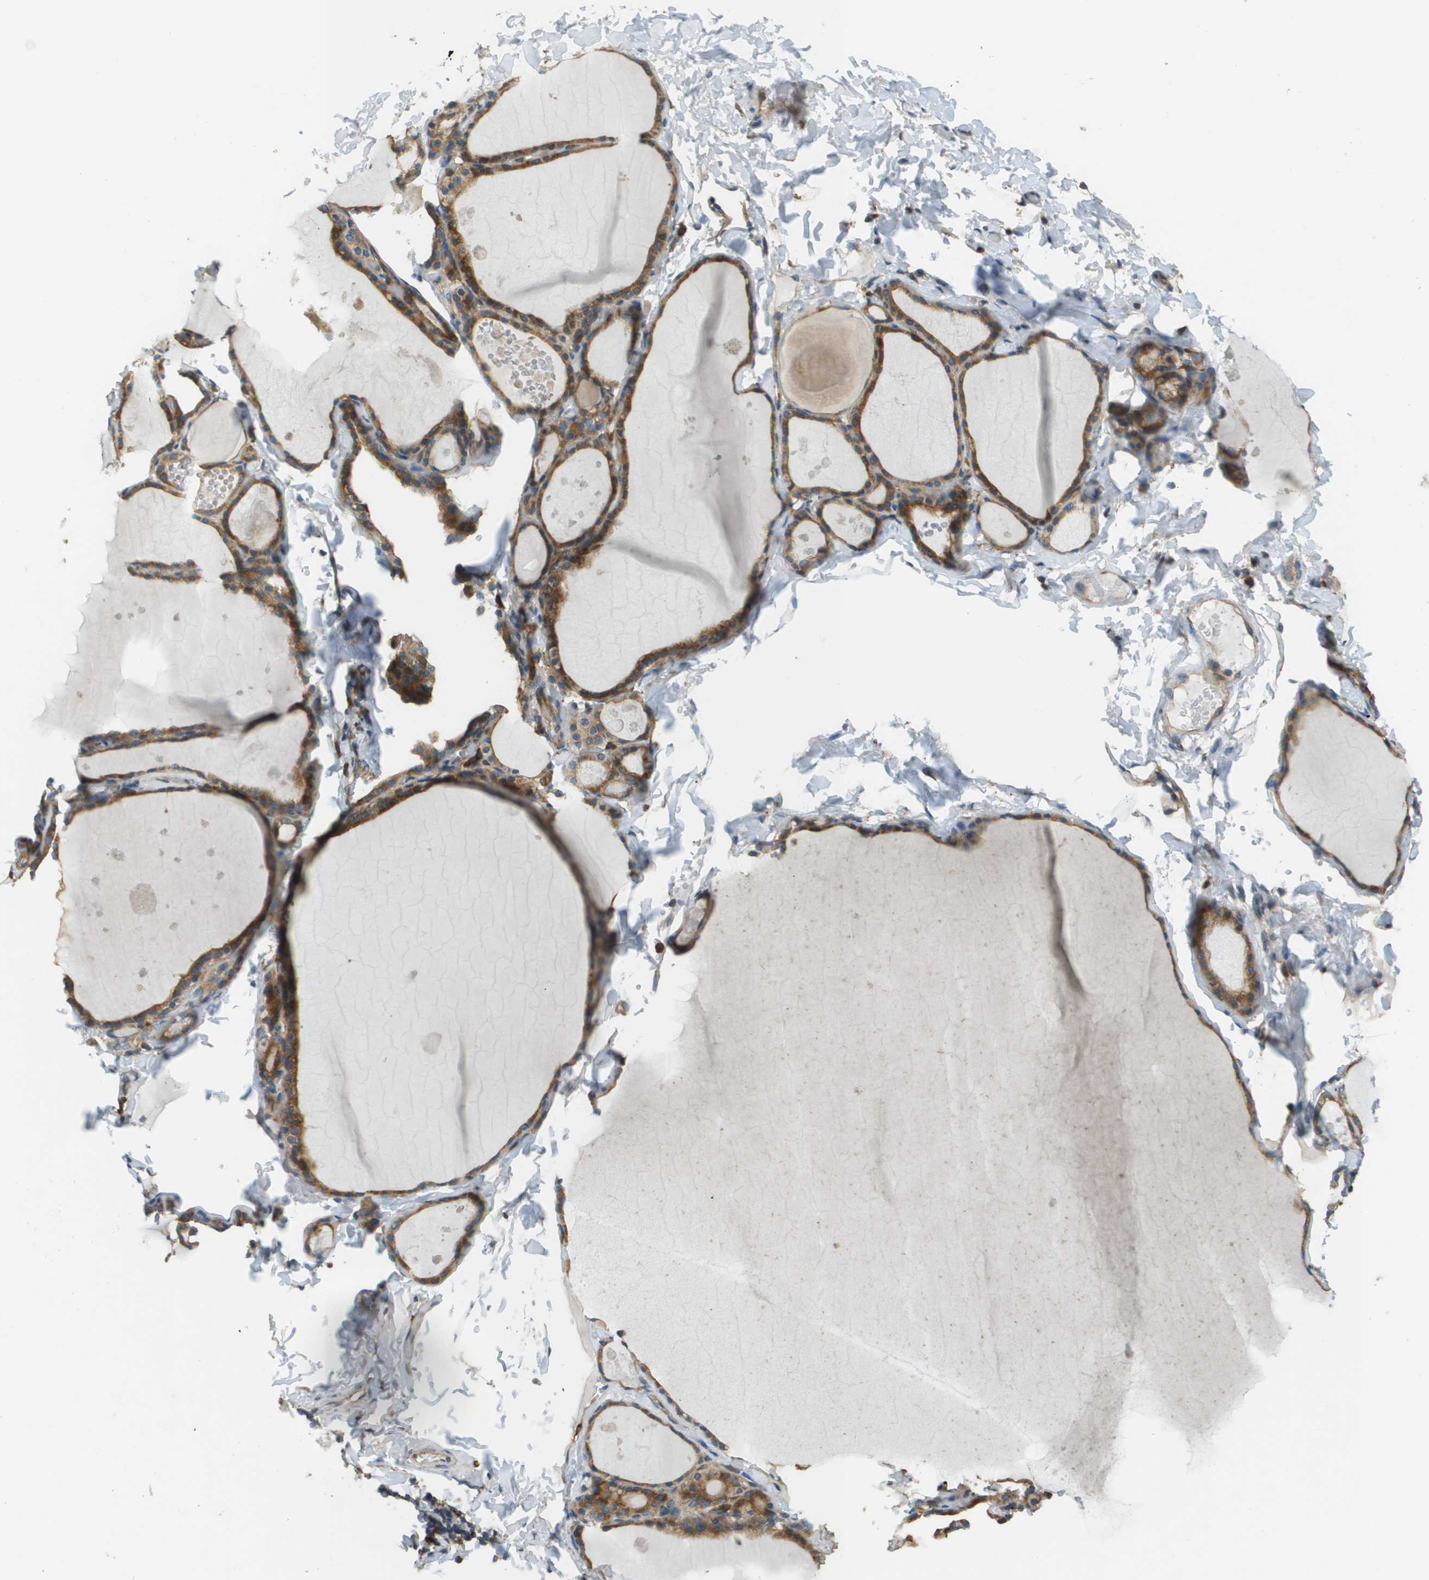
{"staining": {"intensity": "moderate", "quantity": ">75%", "location": "cytoplasmic/membranous"}, "tissue": "thyroid gland", "cell_type": "Glandular cells", "image_type": "normal", "snomed": [{"axis": "morphology", "description": "Normal tissue, NOS"}, {"axis": "topography", "description": "Thyroid gland"}], "caption": "A high-resolution photomicrograph shows immunohistochemistry staining of normal thyroid gland, which demonstrates moderate cytoplasmic/membranous expression in about >75% of glandular cells.", "gene": "DNAJB11", "patient": {"sex": "male", "age": 56}}